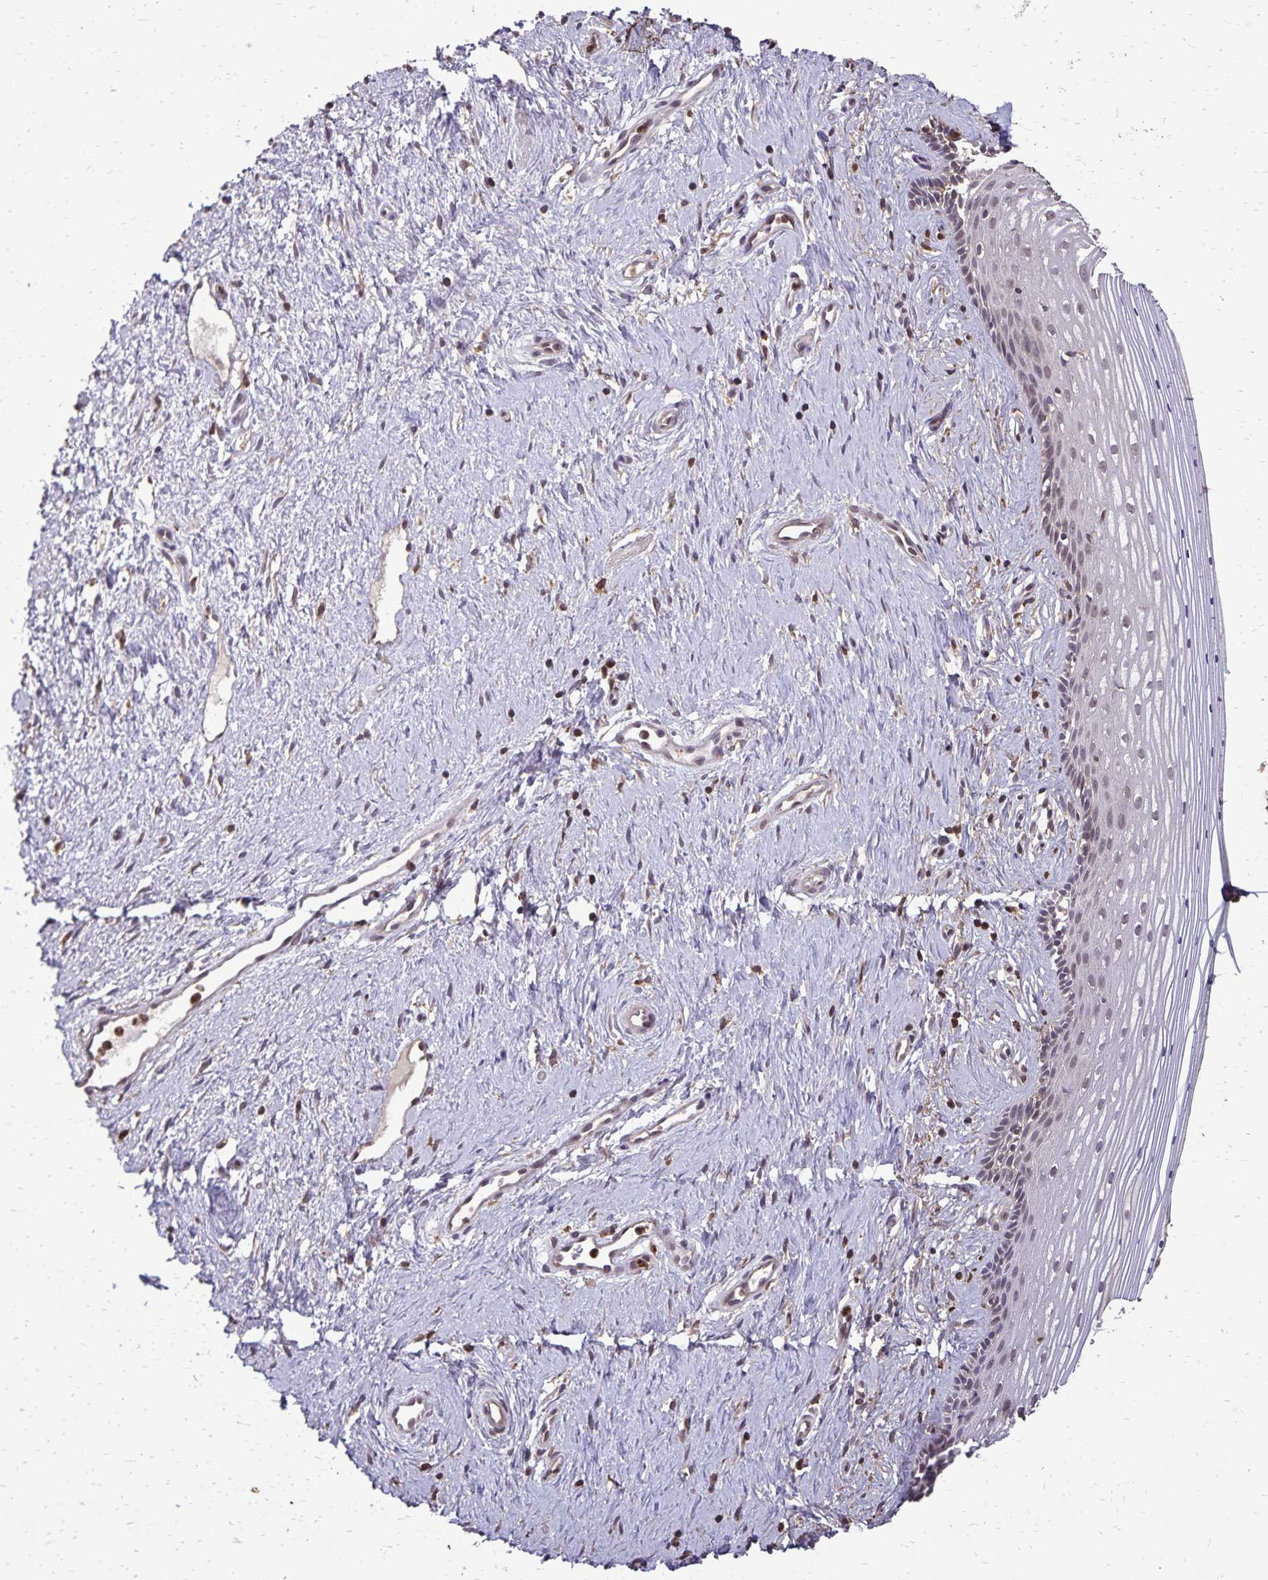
{"staining": {"intensity": "negative", "quantity": "none", "location": "none"}, "tissue": "vagina", "cell_type": "Squamous epithelial cells", "image_type": "normal", "snomed": [{"axis": "morphology", "description": "Normal tissue, NOS"}, {"axis": "topography", "description": "Vagina"}], "caption": "IHC histopathology image of normal vagina stained for a protein (brown), which shows no expression in squamous epithelial cells. The staining was performed using DAB (3,3'-diaminobenzidine) to visualize the protein expression in brown, while the nuclei were stained in blue with hematoxylin (Magnification: 20x).", "gene": "CHMP1B", "patient": {"sex": "female", "age": 42}}